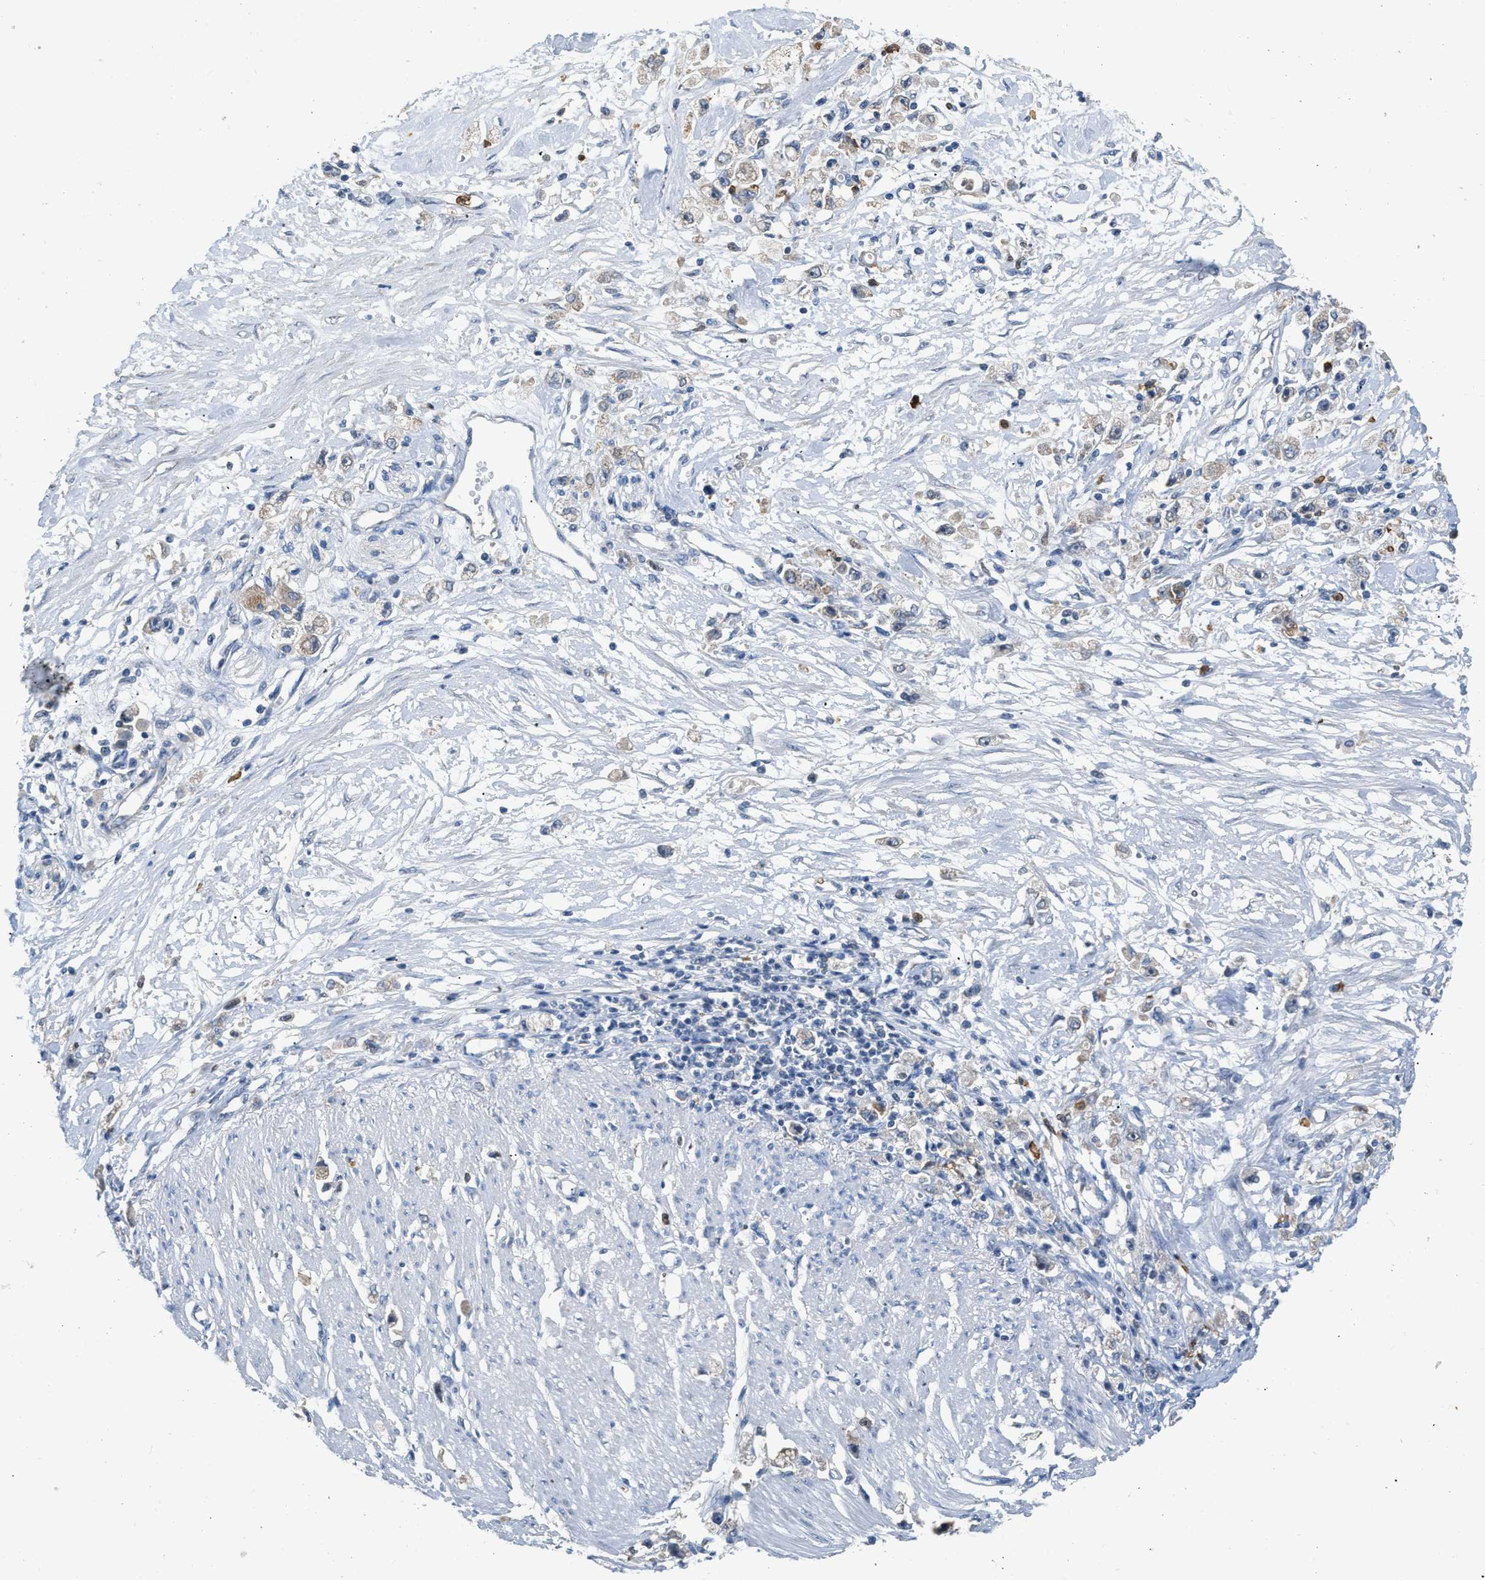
{"staining": {"intensity": "weak", "quantity": "<25%", "location": "cytoplasmic/membranous"}, "tissue": "stomach cancer", "cell_type": "Tumor cells", "image_type": "cancer", "snomed": [{"axis": "morphology", "description": "Adenocarcinoma, NOS"}, {"axis": "topography", "description": "Stomach"}], "caption": "The image shows no significant positivity in tumor cells of adenocarcinoma (stomach).", "gene": "TOMM34", "patient": {"sex": "female", "age": 59}}